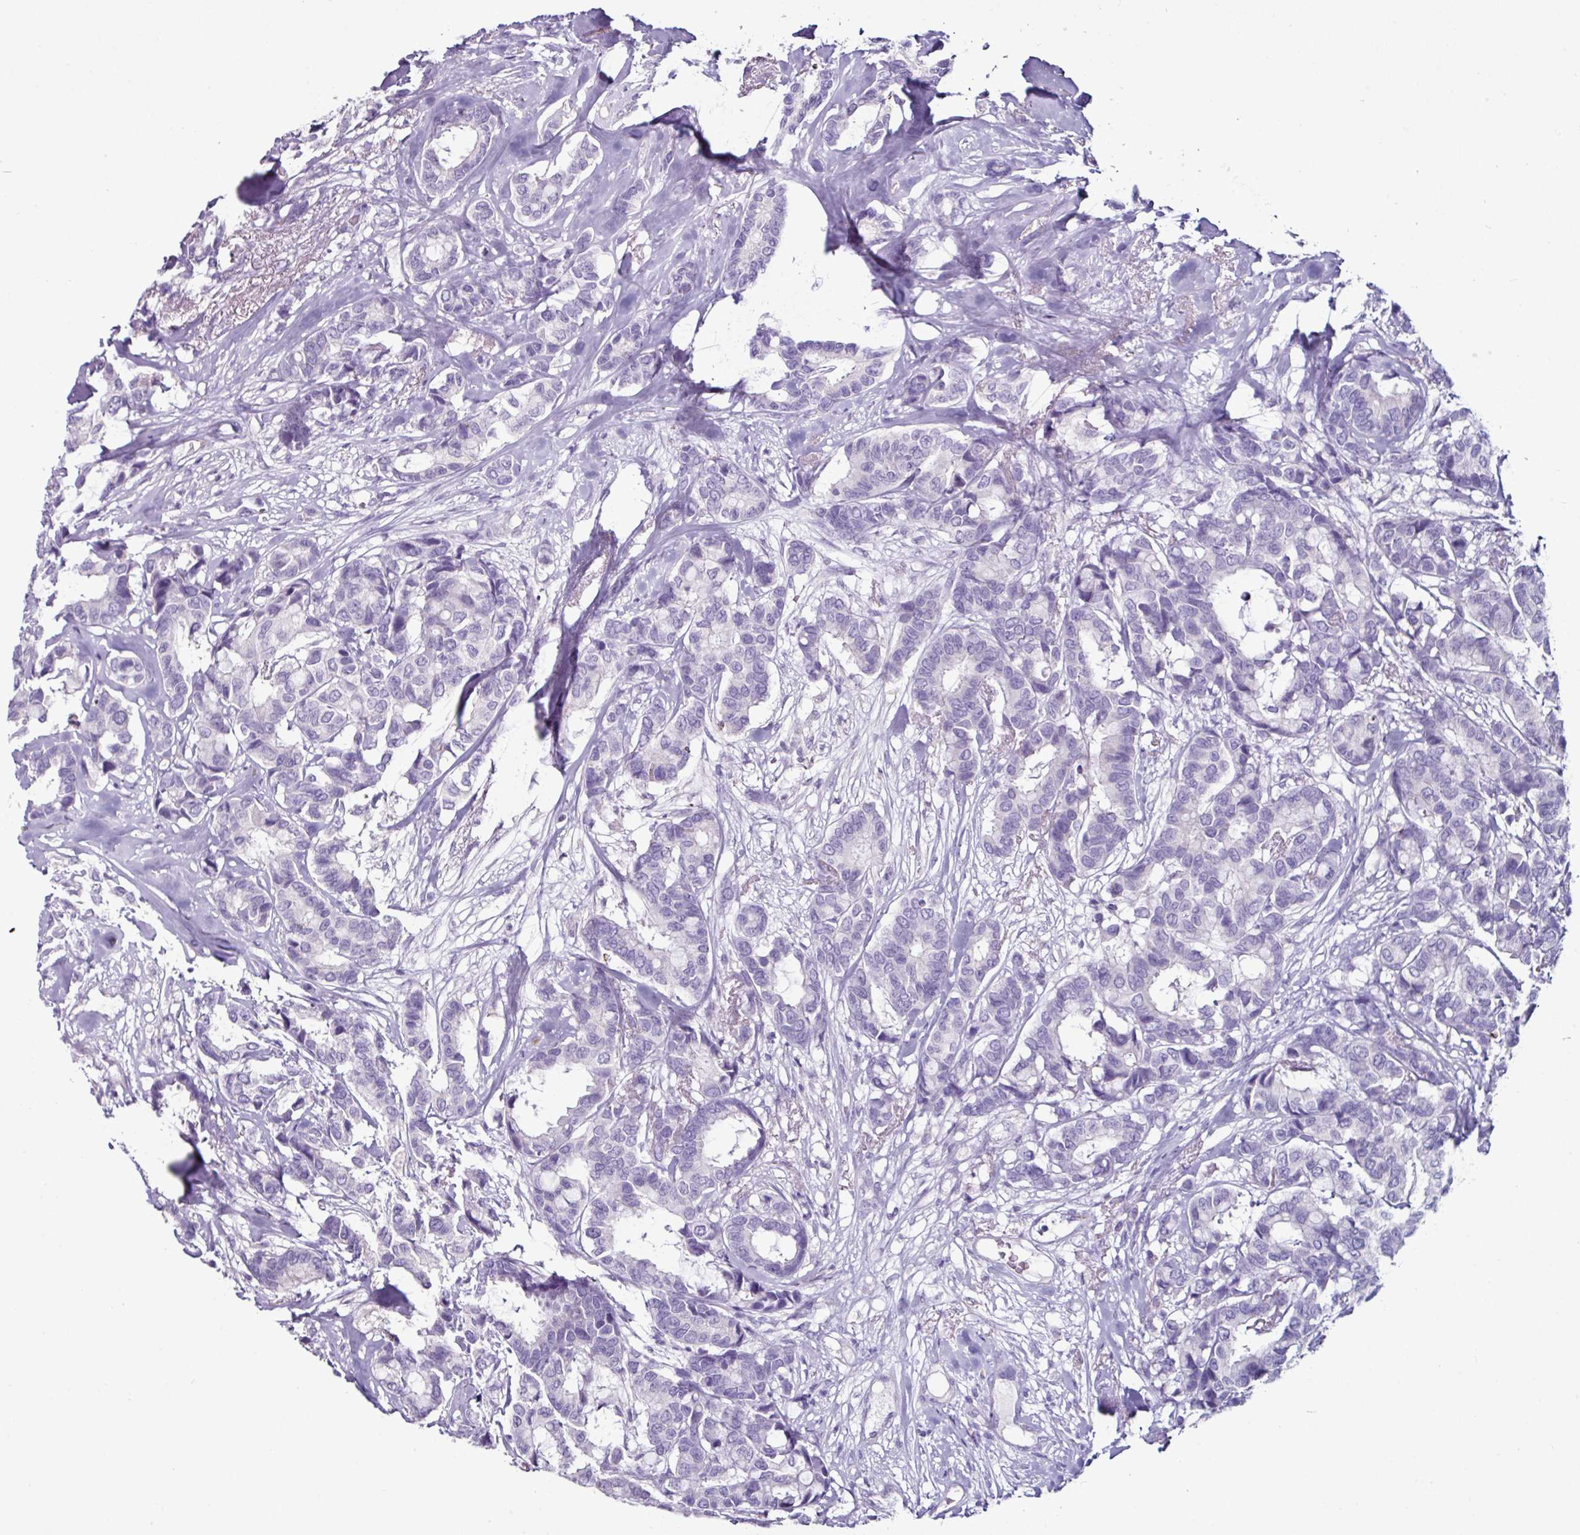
{"staining": {"intensity": "negative", "quantity": "none", "location": "none"}, "tissue": "breast cancer", "cell_type": "Tumor cells", "image_type": "cancer", "snomed": [{"axis": "morphology", "description": "Duct carcinoma"}, {"axis": "topography", "description": "Breast"}], "caption": "Photomicrograph shows no protein positivity in tumor cells of intraductal carcinoma (breast) tissue. (Stains: DAB IHC with hematoxylin counter stain, Microscopy: brightfield microscopy at high magnification).", "gene": "GLP2R", "patient": {"sex": "female", "age": 87}}